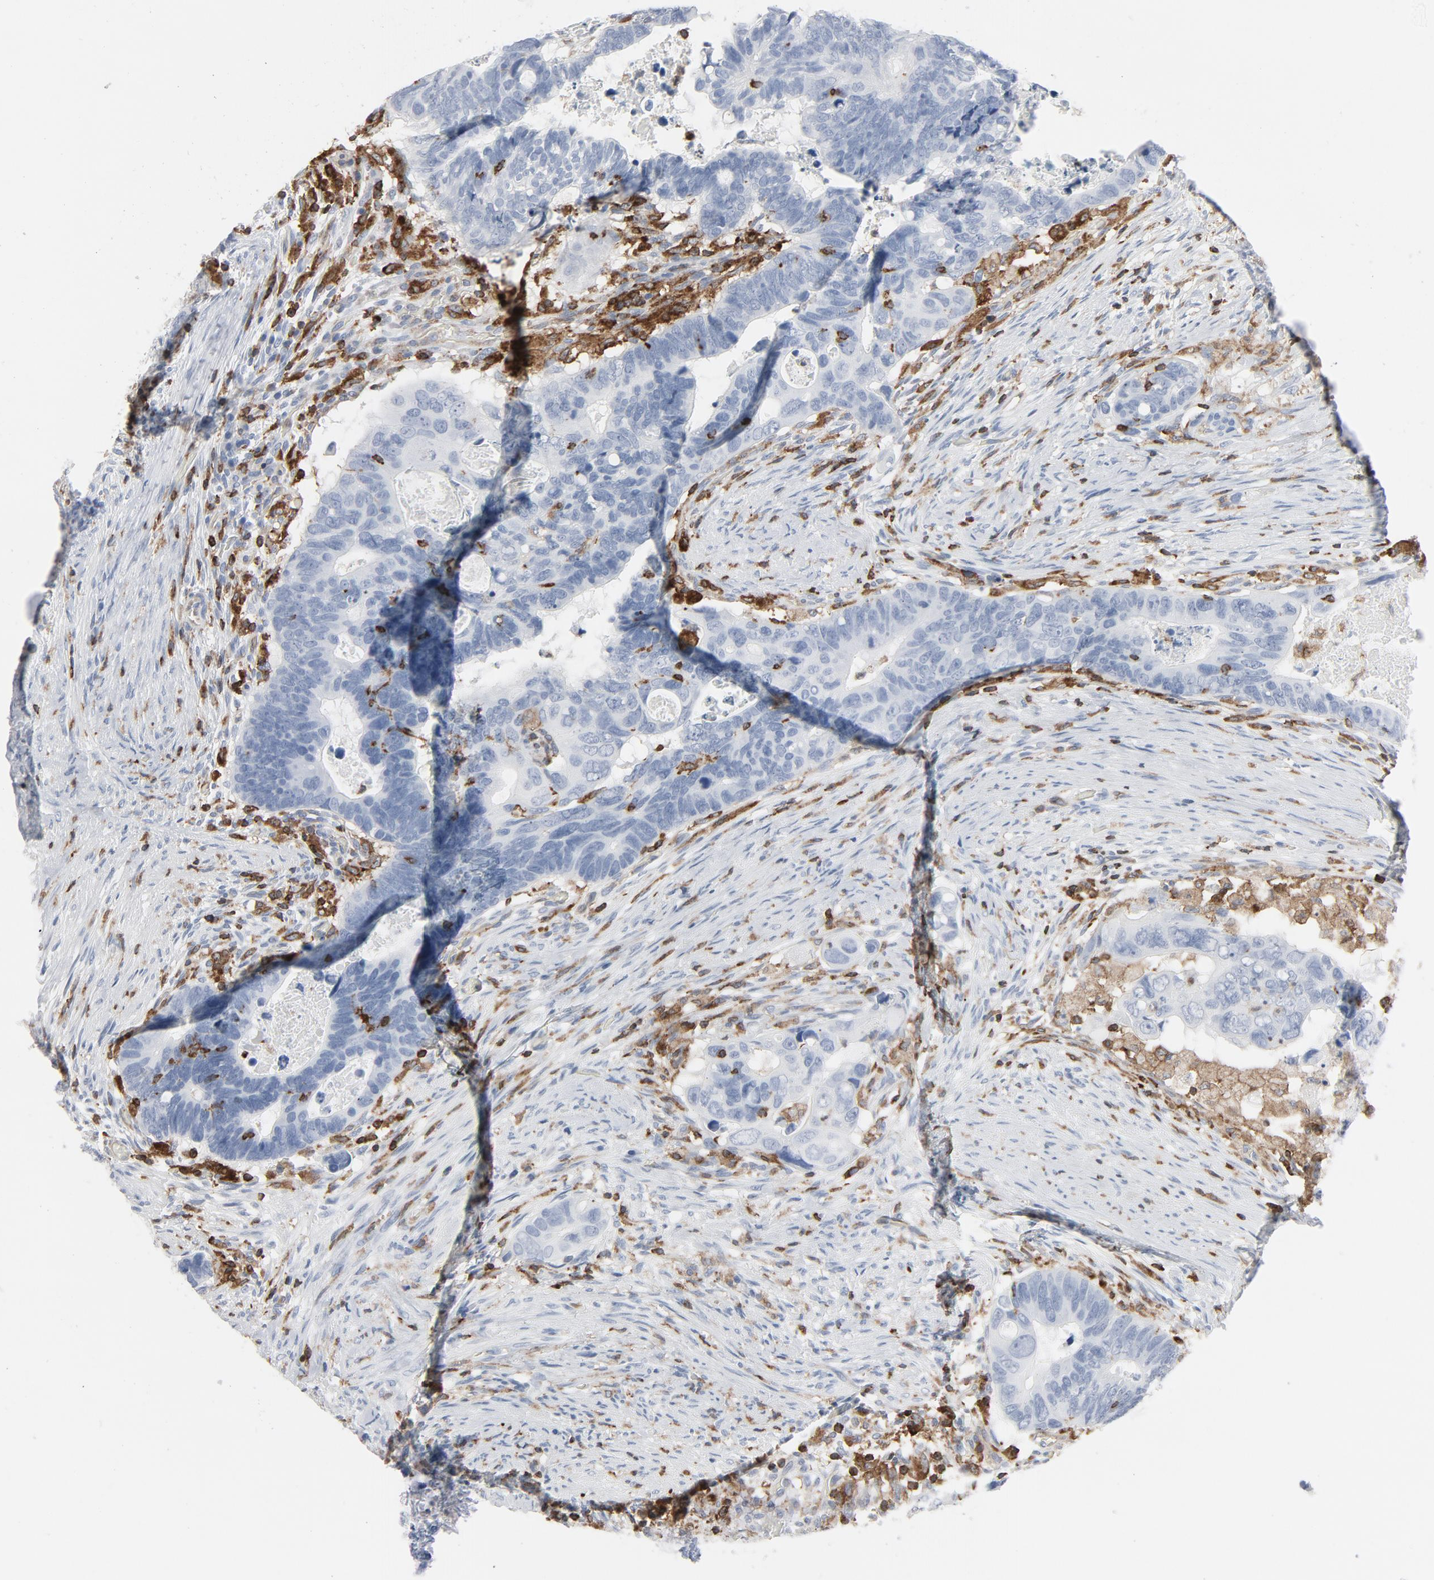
{"staining": {"intensity": "negative", "quantity": "none", "location": "none"}, "tissue": "colorectal cancer", "cell_type": "Tumor cells", "image_type": "cancer", "snomed": [{"axis": "morphology", "description": "Adenocarcinoma, NOS"}, {"axis": "topography", "description": "Rectum"}], "caption": "Protein analysis of adenocarcinoma (colorectal) reveals no significant staining in tumor cells. (Stains: DAB (3,3'-diaminobenzidine) IHC with hematoxylin counter stain, Microscopy: brightfield microscopy at high magnification).", "gene": "LCP2", "patient": {"sex": "male", "age": 53}}